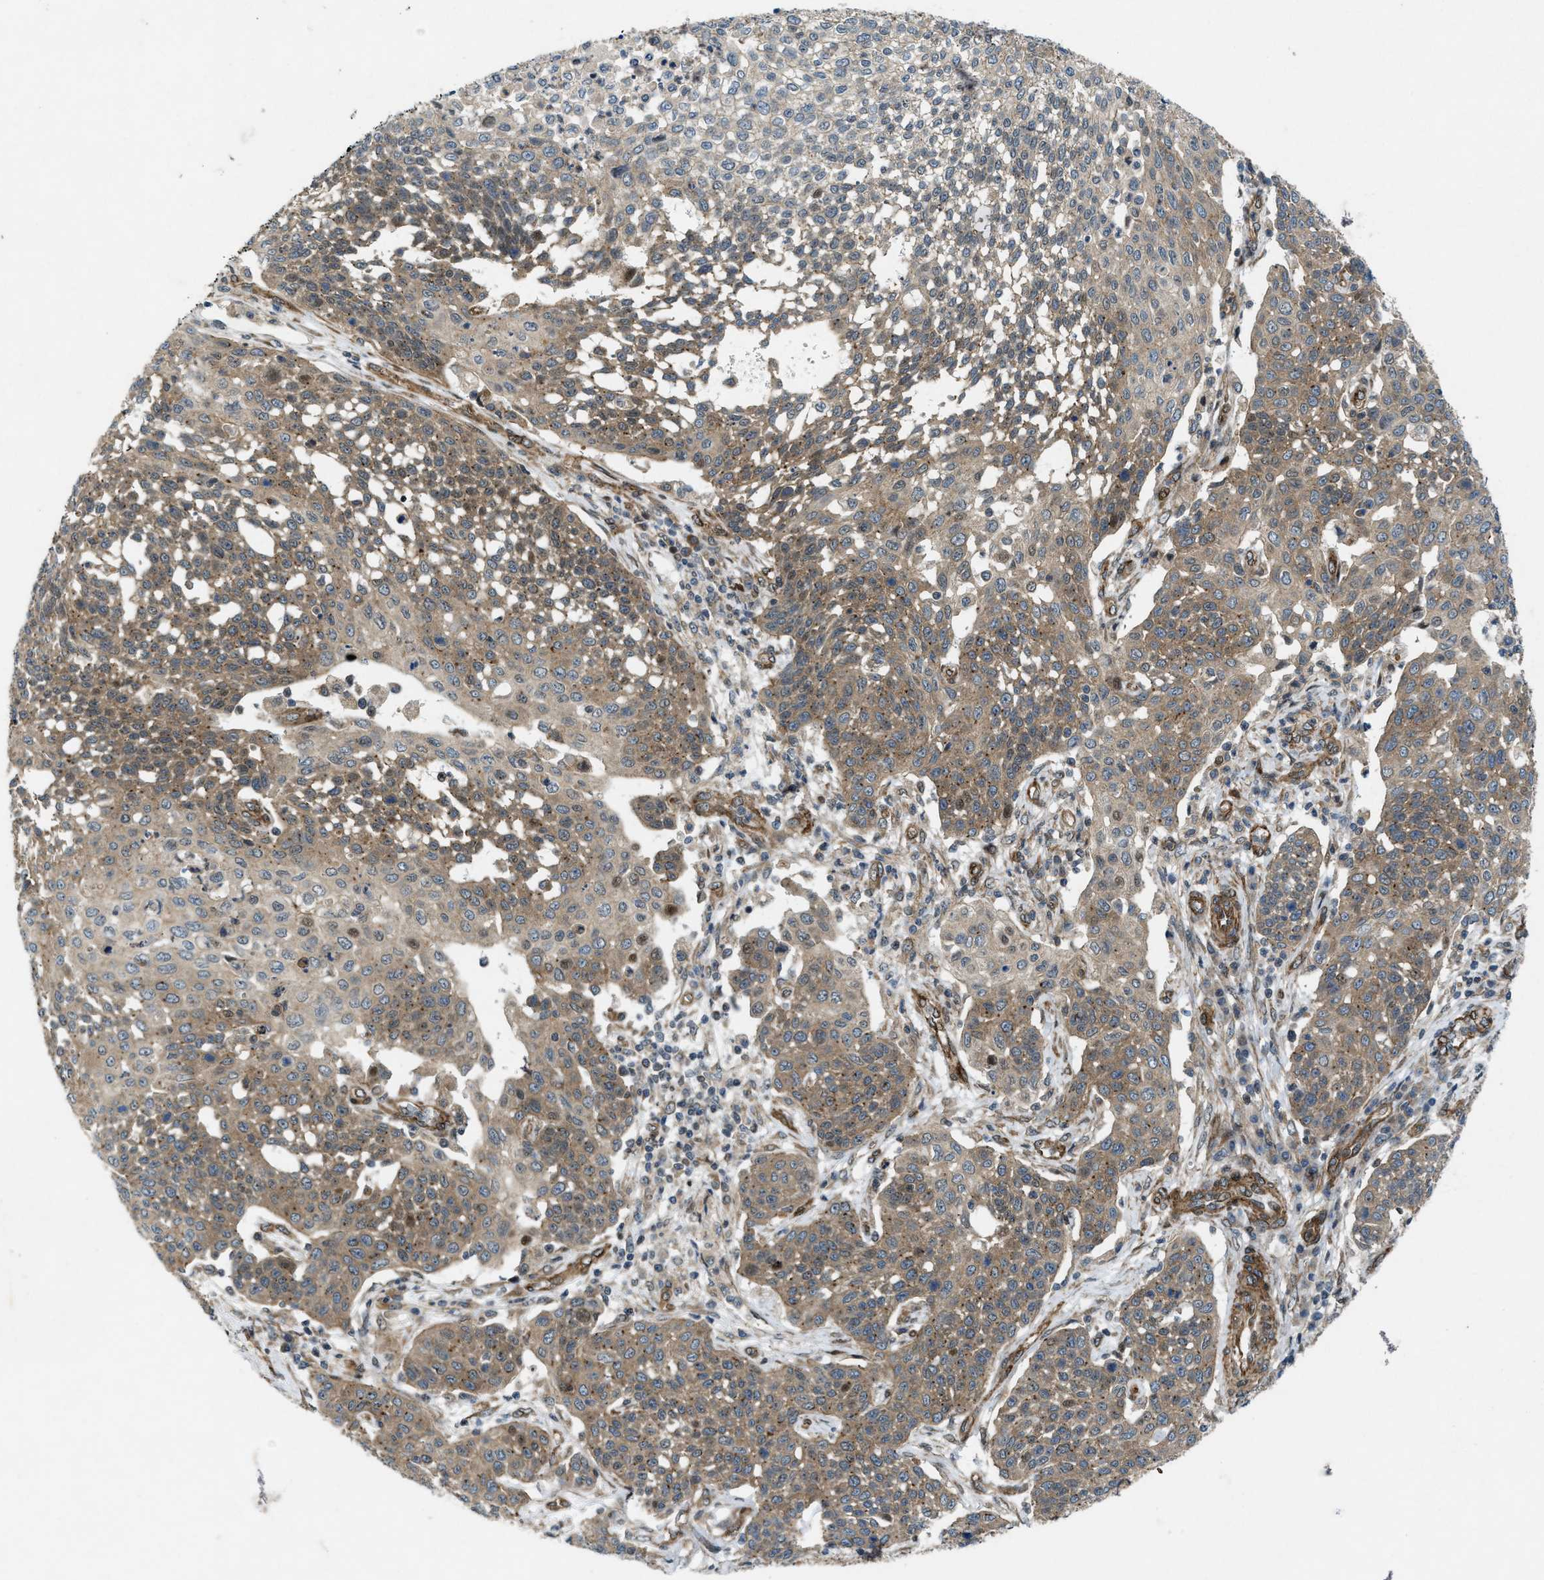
{"staining": {"intensity": "moderate", "quantity": ">75%", "location": "cytoplasmic/membranous"}, "tissue": "cervical cancer", "cell_type": "Tumor cells", "image_type": "cancer", "snomed": [{"axis": "morphology", "description": "Squamous cell carcinoma, NOS"}, {"axis": "topography", "description": "Cervix"}], "caption": "This photomicrograph shows IHC staining of human cervical cancer (squamous cell carcinoma), with medium moderate cytoplasmic/membranous positivity in approximately >75% of tumor cells.", "gene": "URGCP", "patient": {"sex": "female", "age": 34}}